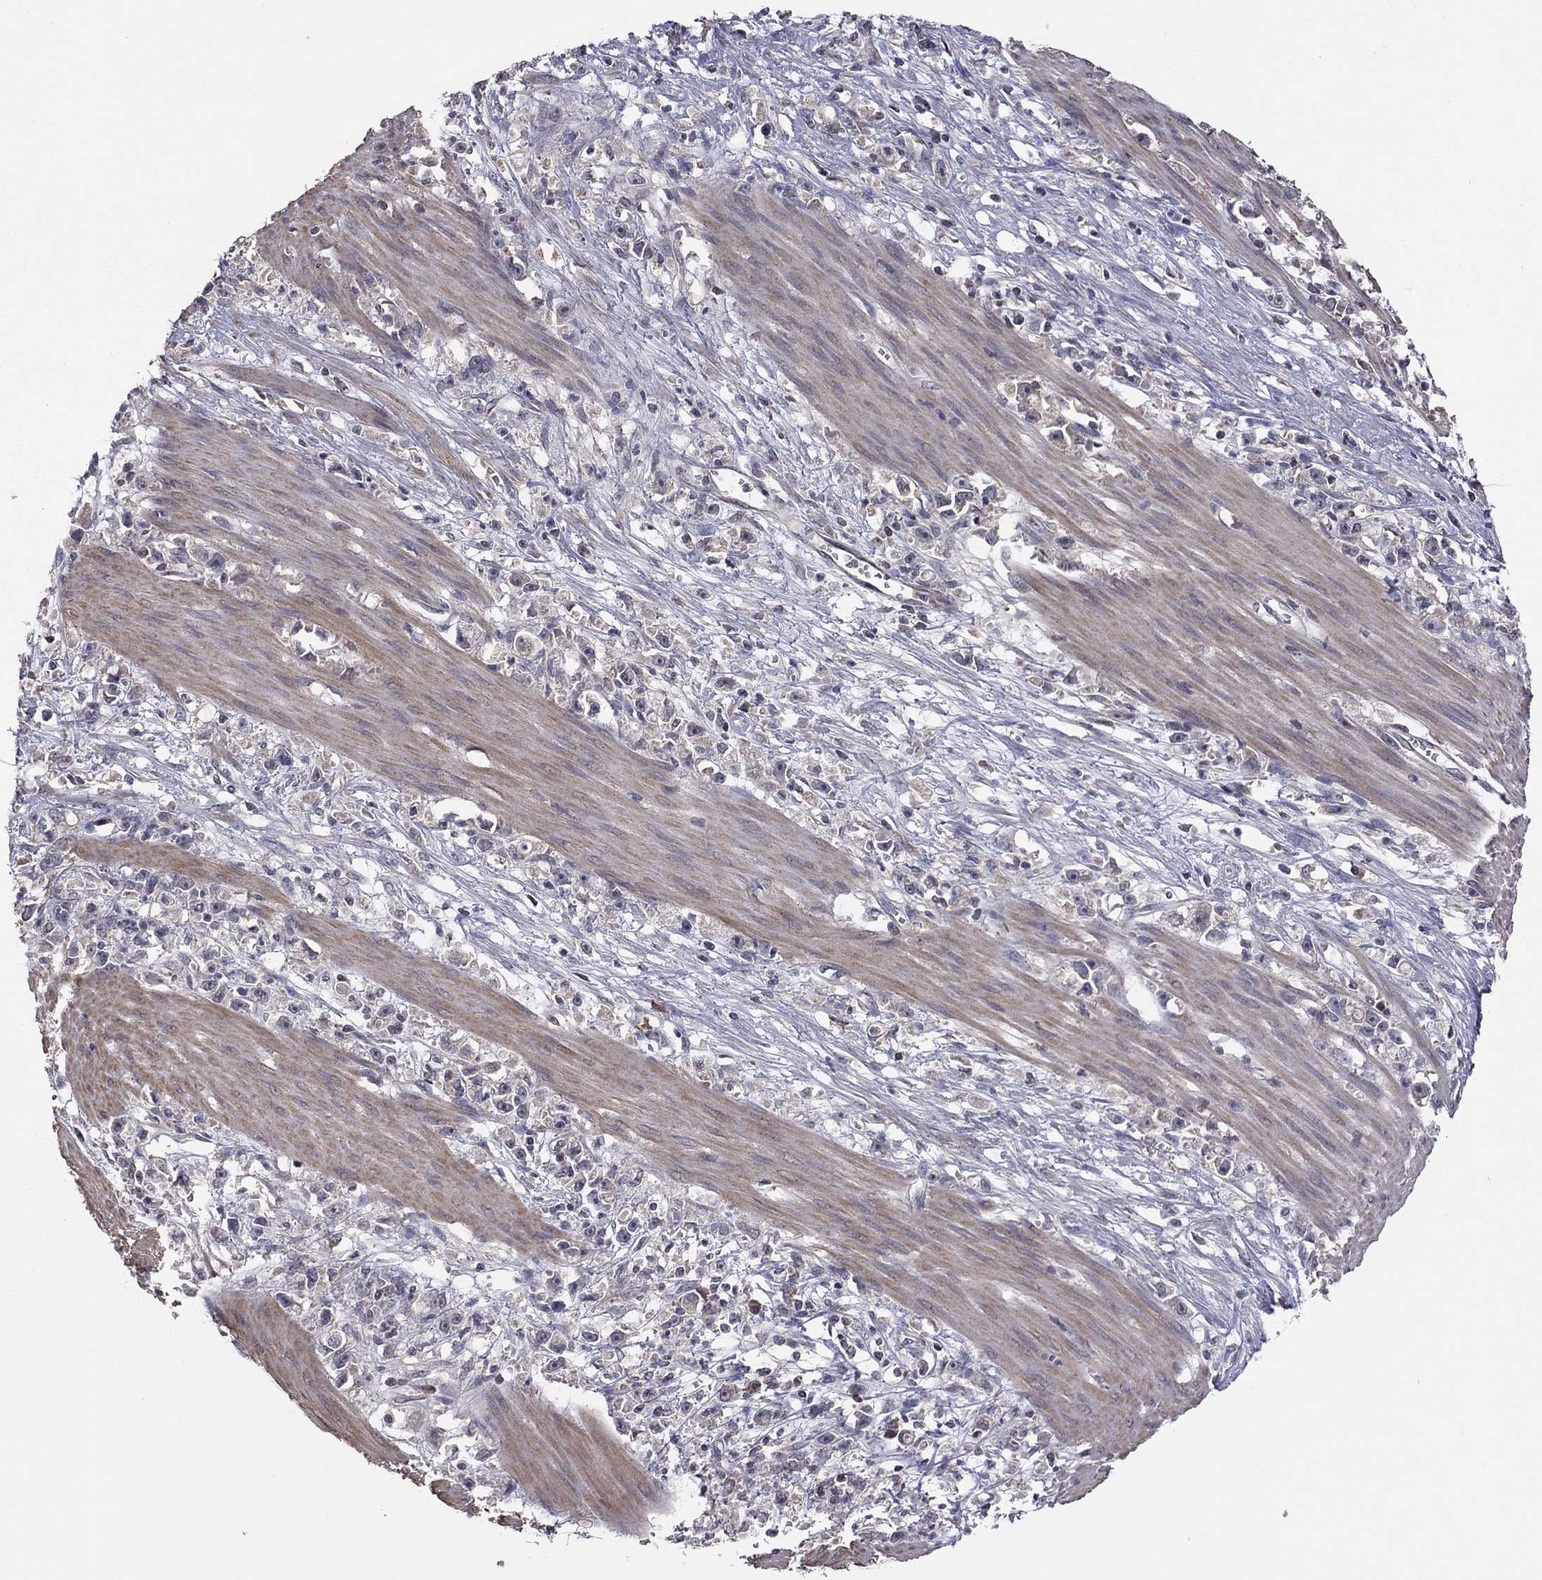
{"staining": {"intensity": "weak", "quantity": "<25%", "location": "cytoplasmic/membranous"}, "tissue": "stomach cancer", "cell_type": "Tumor cells", "image_type": "cancer", "snomed": [{"axis": "morphology", "description": "Adenocarcinoma, NOS"}, {"axis": "topography", "description": "Stomach"}], "caption": "An image of adenocarcinoma (stomach) stained for a protein displays no brown staining in tumor cells.", "gene": "TSNARE1", "patient": {"sex": "female", "age": 59}}